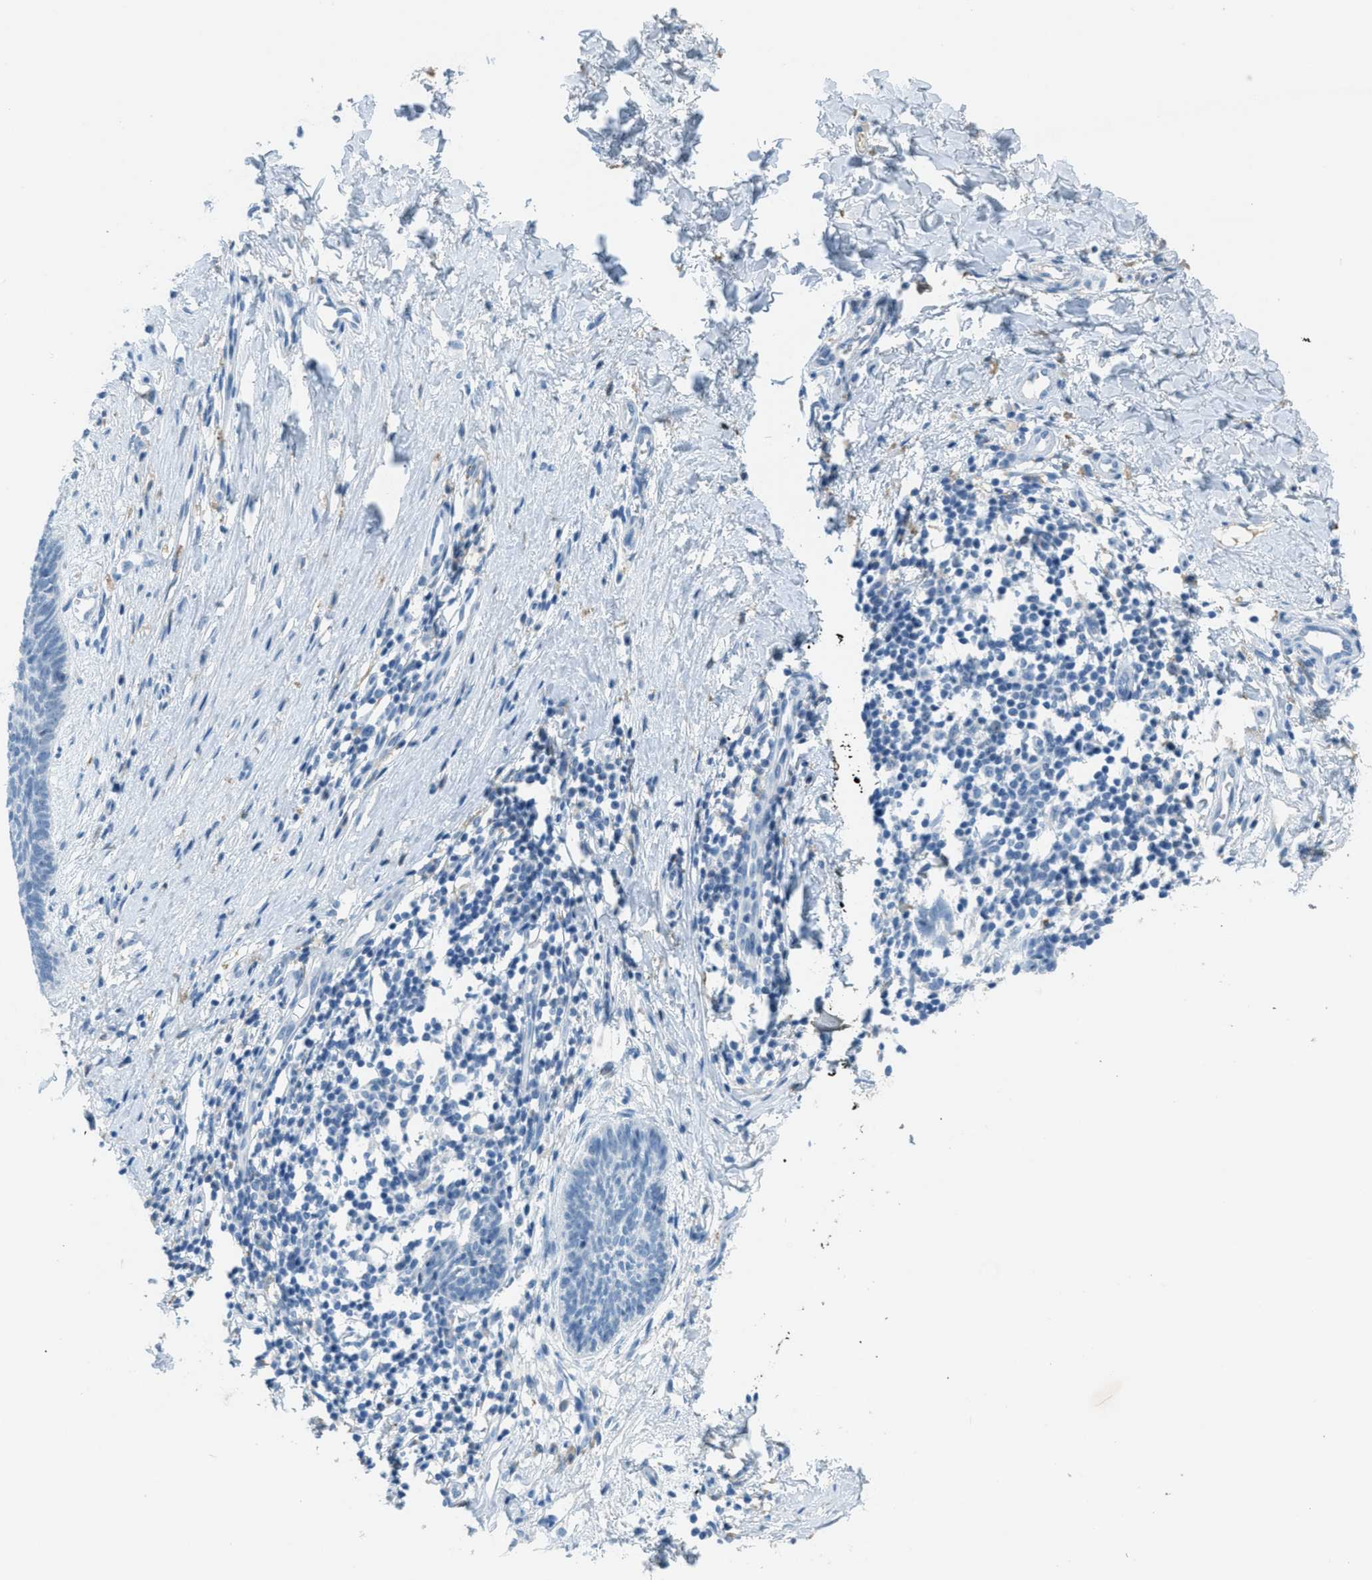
{"staining": {"intensity": "negative", "quantity": "none", "location": "none"}, "tissue": "skin cancer", "cell_type": "Tumor cells", "image_type": "cancer", "snomed": [{"axis": "morphology", "description": "Basal cell carcinoma"}, {"axis": "topography", "description": "Skin"}], "caption": "This is a photomicrograph of IHC staining of skin cancer (basal cell carcinoma), which shows no expression in tumor cells. (DAB (3,3'-diaminobenzidine) IHC with hematoxylin counter stain).", "gene": "KLHL8", "patient": {"sex": "male", "age": 60}}